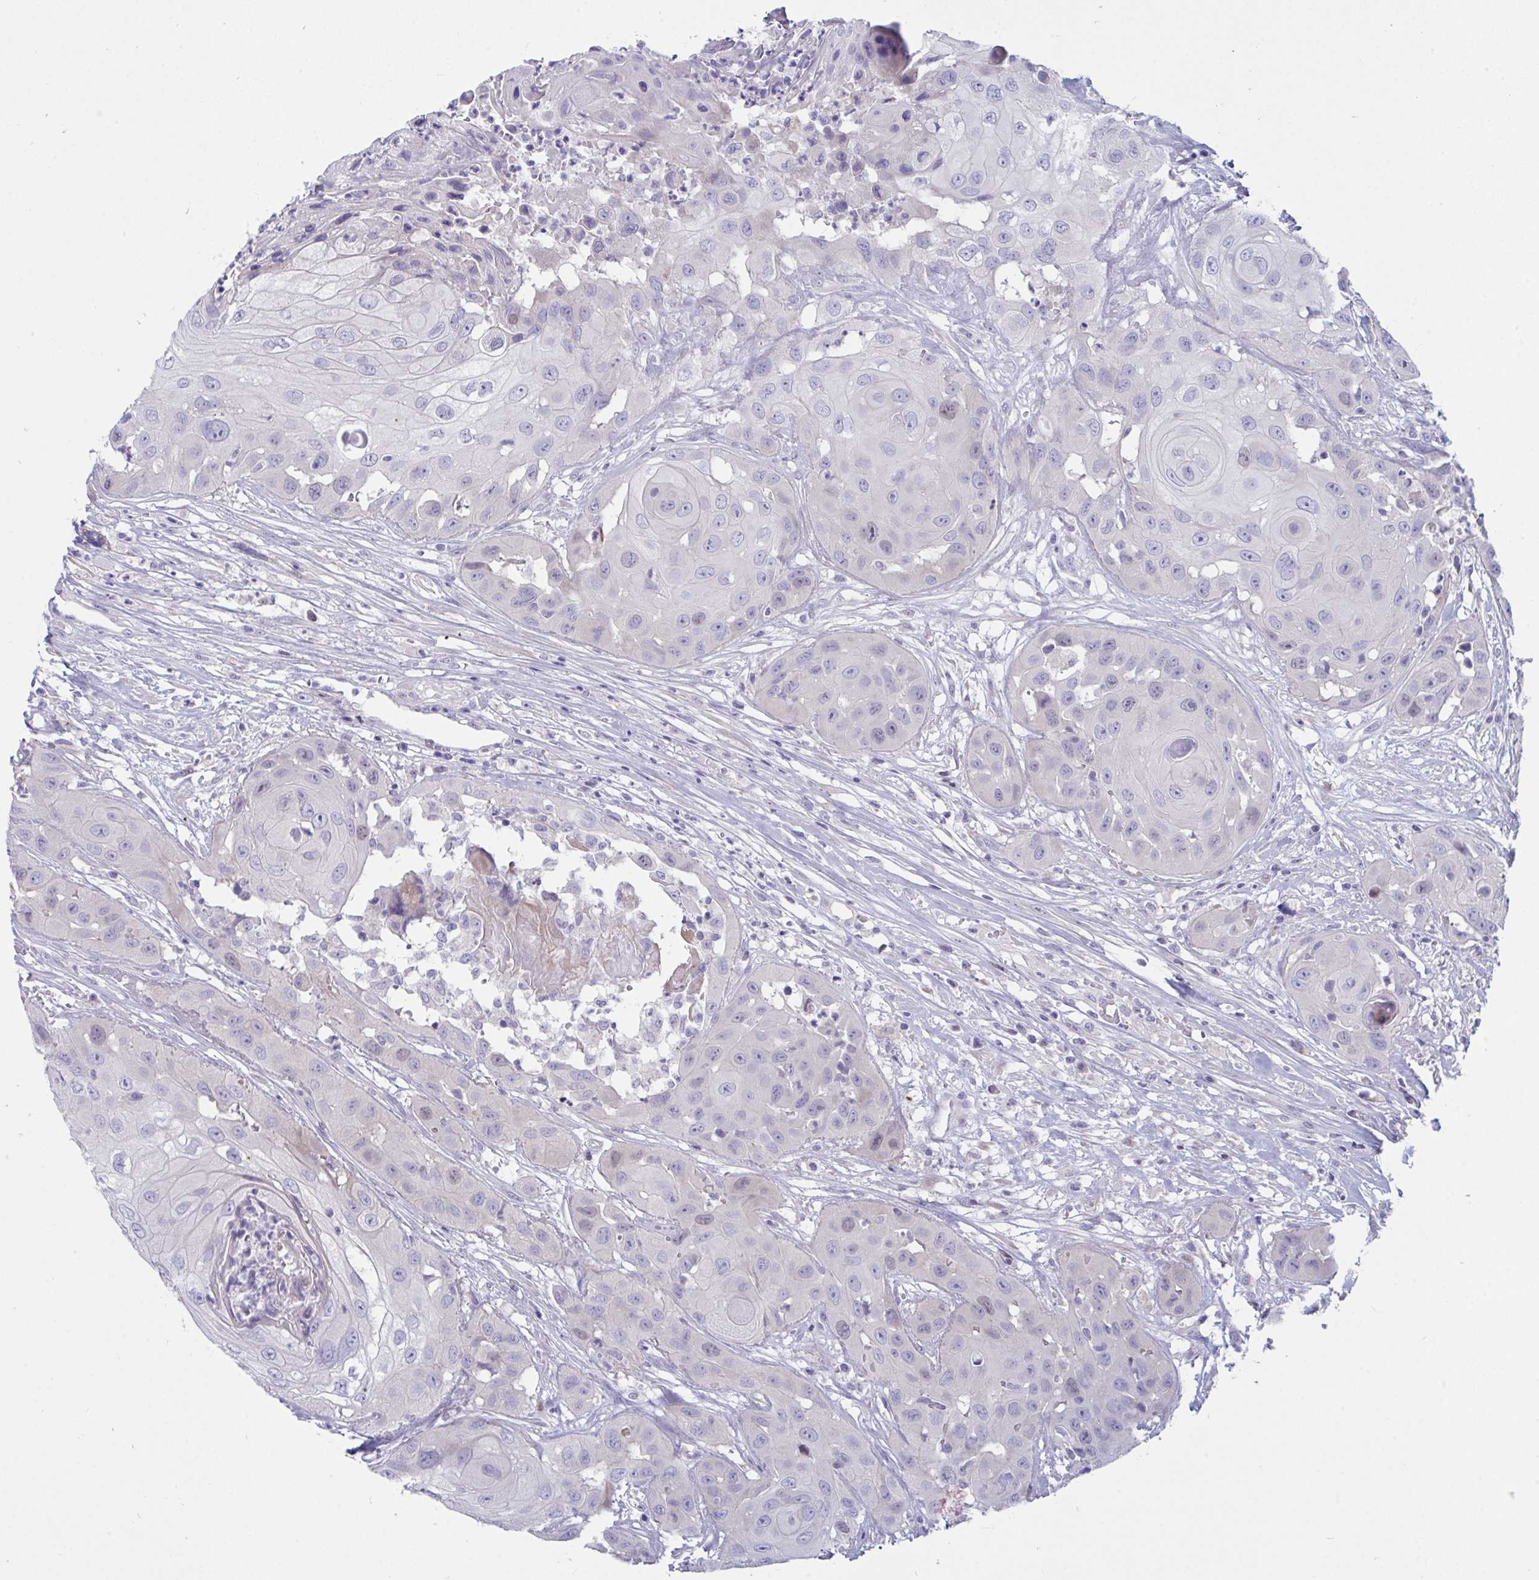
{"staining": {"intensity": "negative", "quantity": "none", "location": "none"}, "tissue": "head and neck cancer", "cell_type": "Tumor cells", "image_type": "cancer", "snomed": [{"axis": "morphology", "description": "Squamous cell carcinoma, NOS"}, {"axis": "topography", "description": "Head-Neck"}], "caption": "Immunohistochemistry photomicrograph of neoplastic tissue: head and neck cancer stained with DAB (3,3'-diaminobenzidine) displays no significant protein positivity in tumor cells.", "gene": "DTX3", "patient": {"sex": "male", "age": 83}}